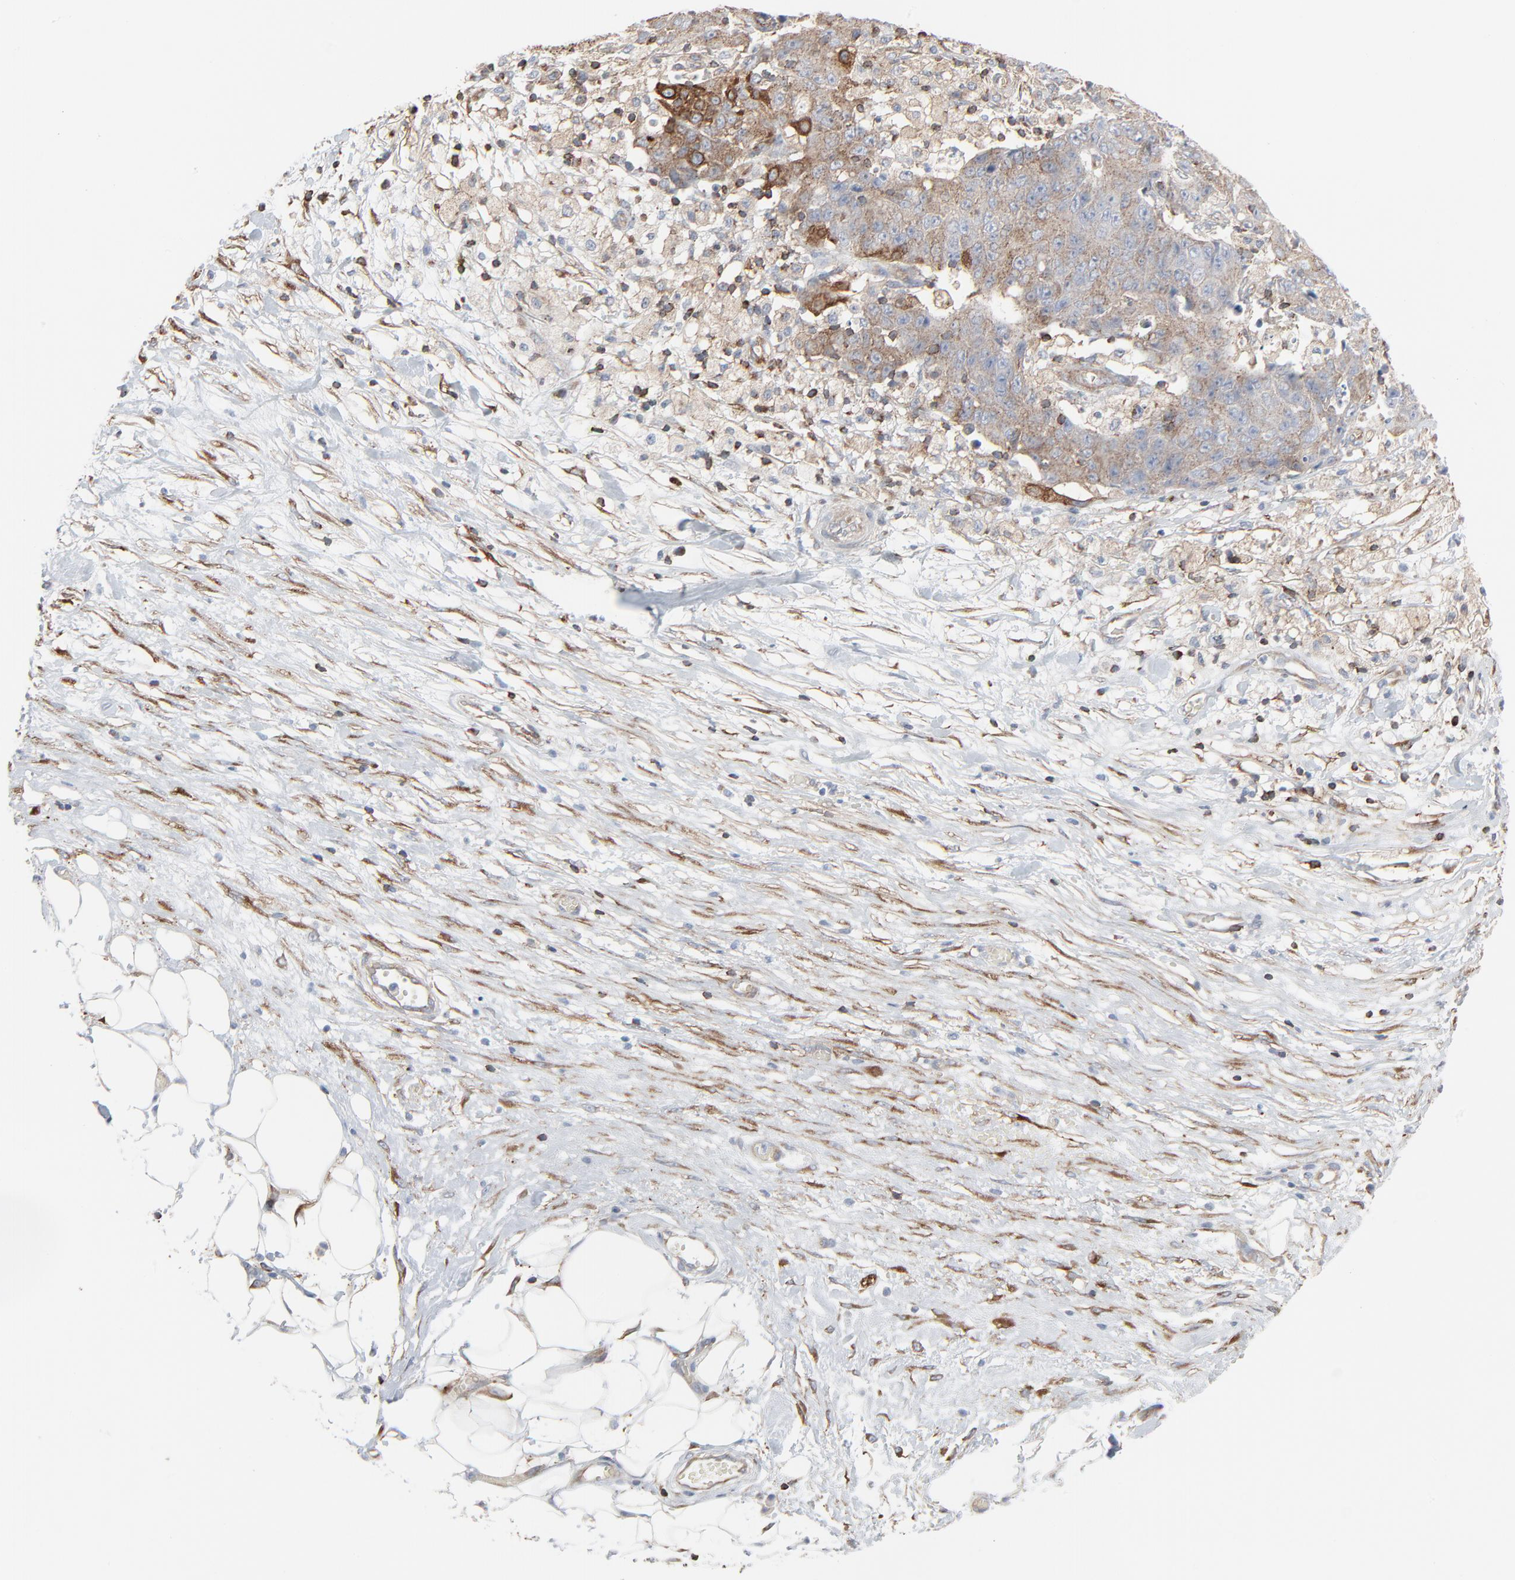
{"staining": {"intensity": "weak", "quantity": ">75%", "location": "cytoplasmic/membranous"}, "tissue": "ovarian cancer", "cell_type": "Tumor cells", "image_type": "cancer", "snomed": [{"axis": "morphology", "description": "Carcinoma, endometroid"}, {"axis": "topography", "description": "Ovary"}], "caption": "DAB immunohistochemical staining of human ovarian cancer exhibits weak cytoplasmic/membranous protein expression in approximately >75% of tumor cells.", "gene": "OPTN", "patient": {"sex": "female", "age": 42}}